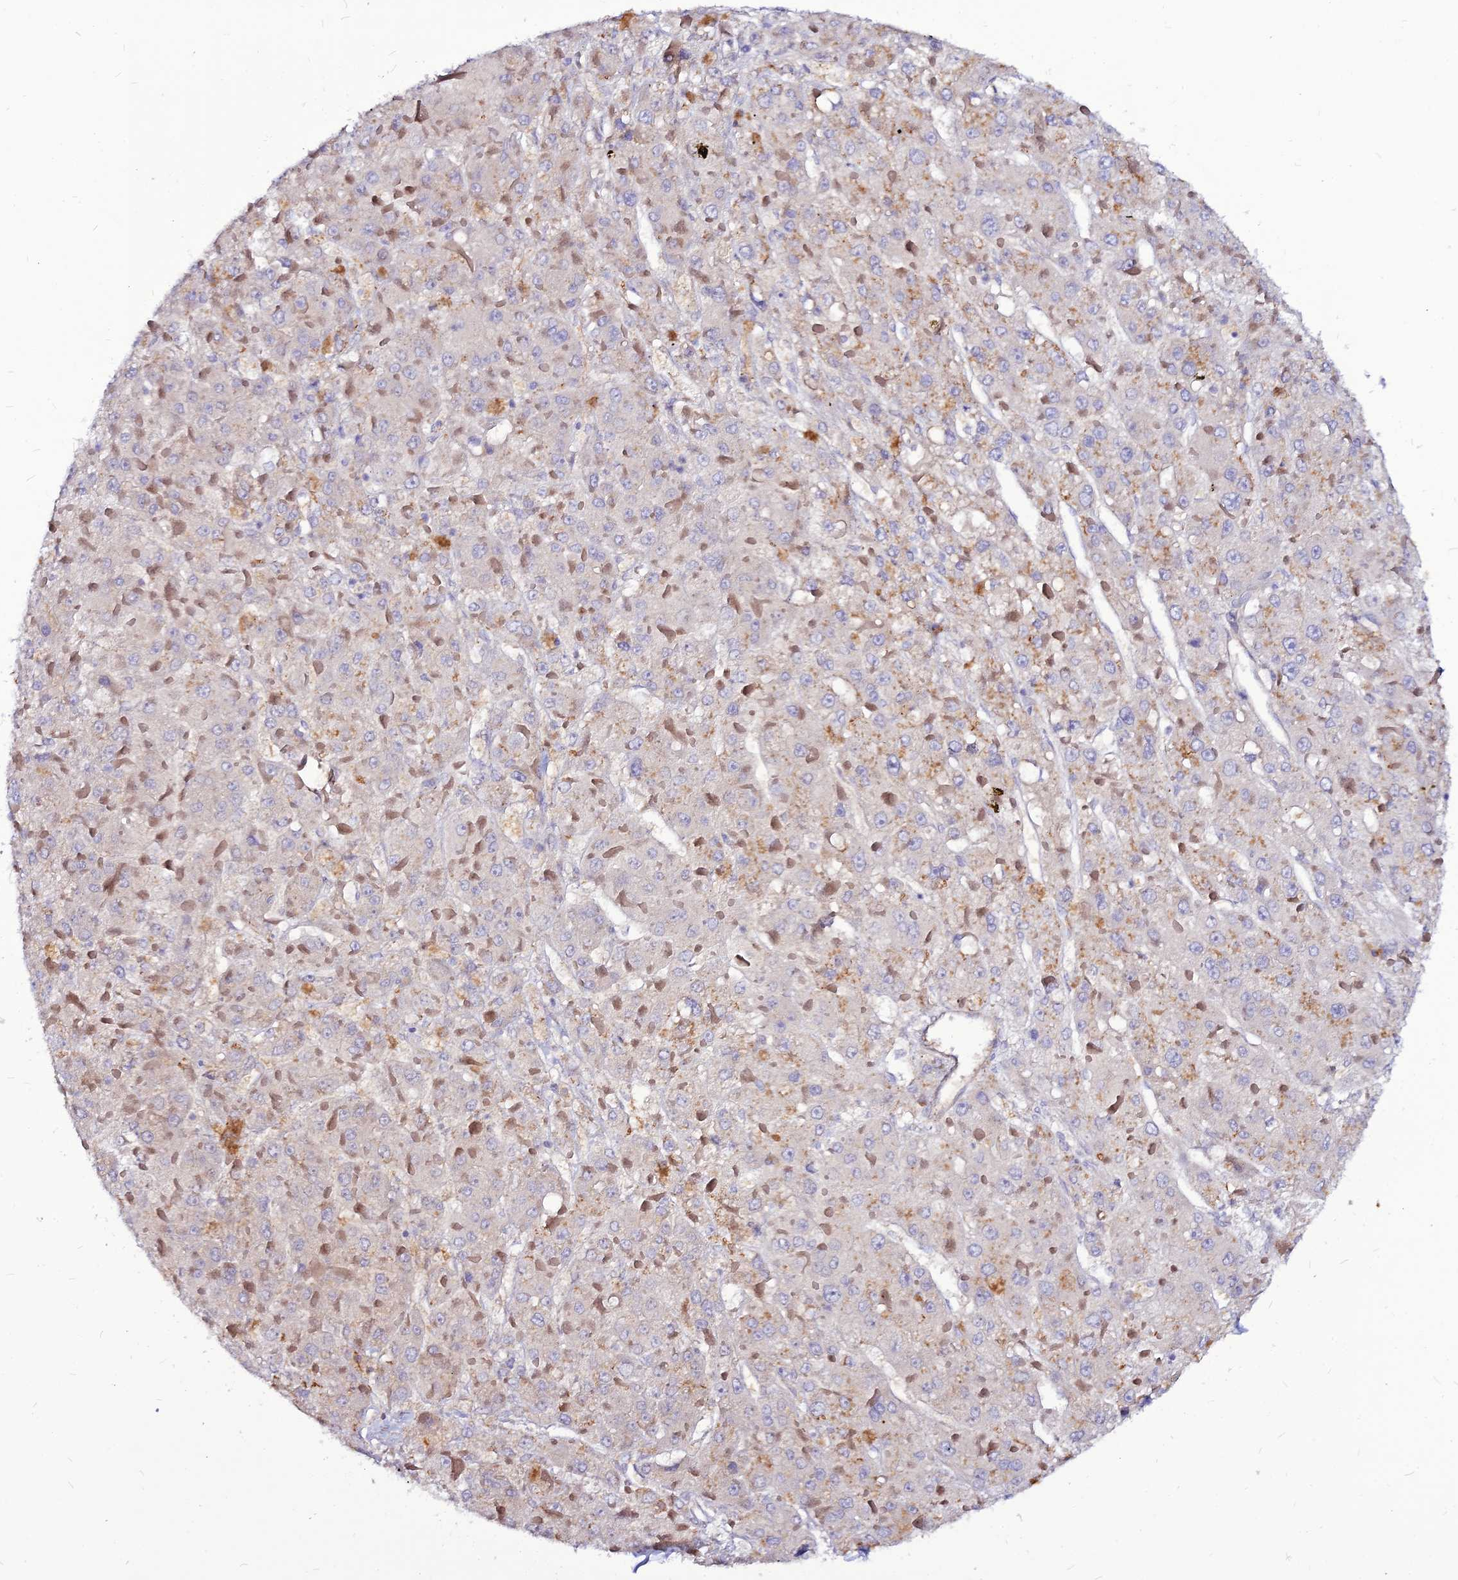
{"staining": {"intensity": "negative", "quantity": "none", "location": "none"}, "tissue": "liver cancer", "cell_type": "Tumor cells", "image_type": "cancer", "snomed": [{"axis": "morphology", "description": "Carcinoma, Hepatocellular, NOS"}, {"axis": "topography", "description": "Liver"}], "caption": "This image is of liver hepatocellular carcinoma stained with IHC to label a protein in brown with the nuclei are counter-stained blue. There is no expression in tumor cells.", "gene": "CZIB", "patient": {"sex": "female", "age": 73}}